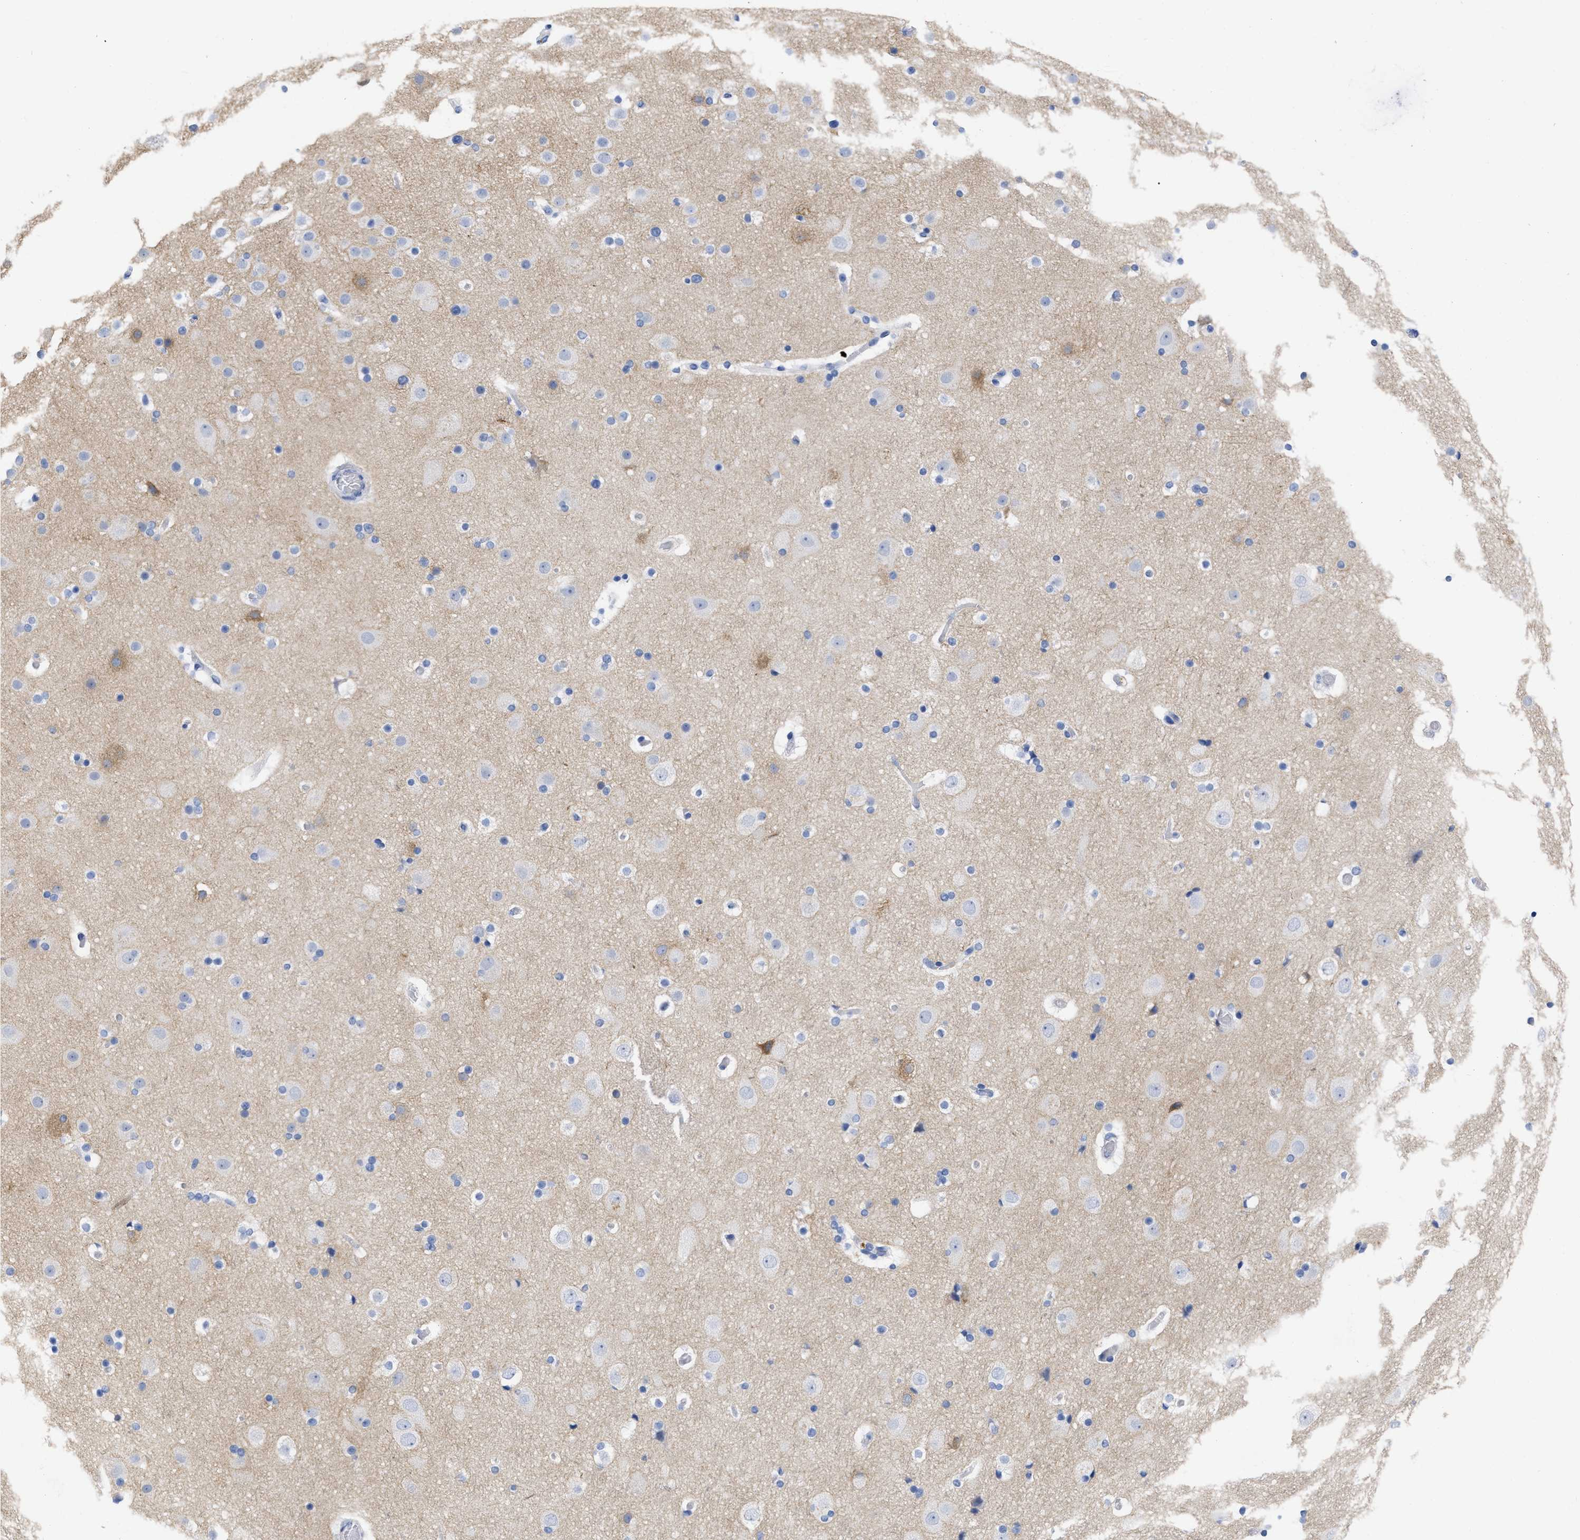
{"staining": {"intensity": "negative", "quantity": "none", "location": "none"}, "tissue": "cerebral cortex", "cell_type": "Endothelial cells", "image_type": "normal", "snomed": [{"axis": "morphology", "description": "Normal tissue, NOS"}, {"axis": "topography", "description": "Cerebral cortex"}], "caption": "Endothelial cells are negative for brown protein staining in normal cerebral cortex. (IHC, brightfield microscopy, high magnification).", "gene": "HAPLN1", "patient": {"sex": "male", "age": 57}}